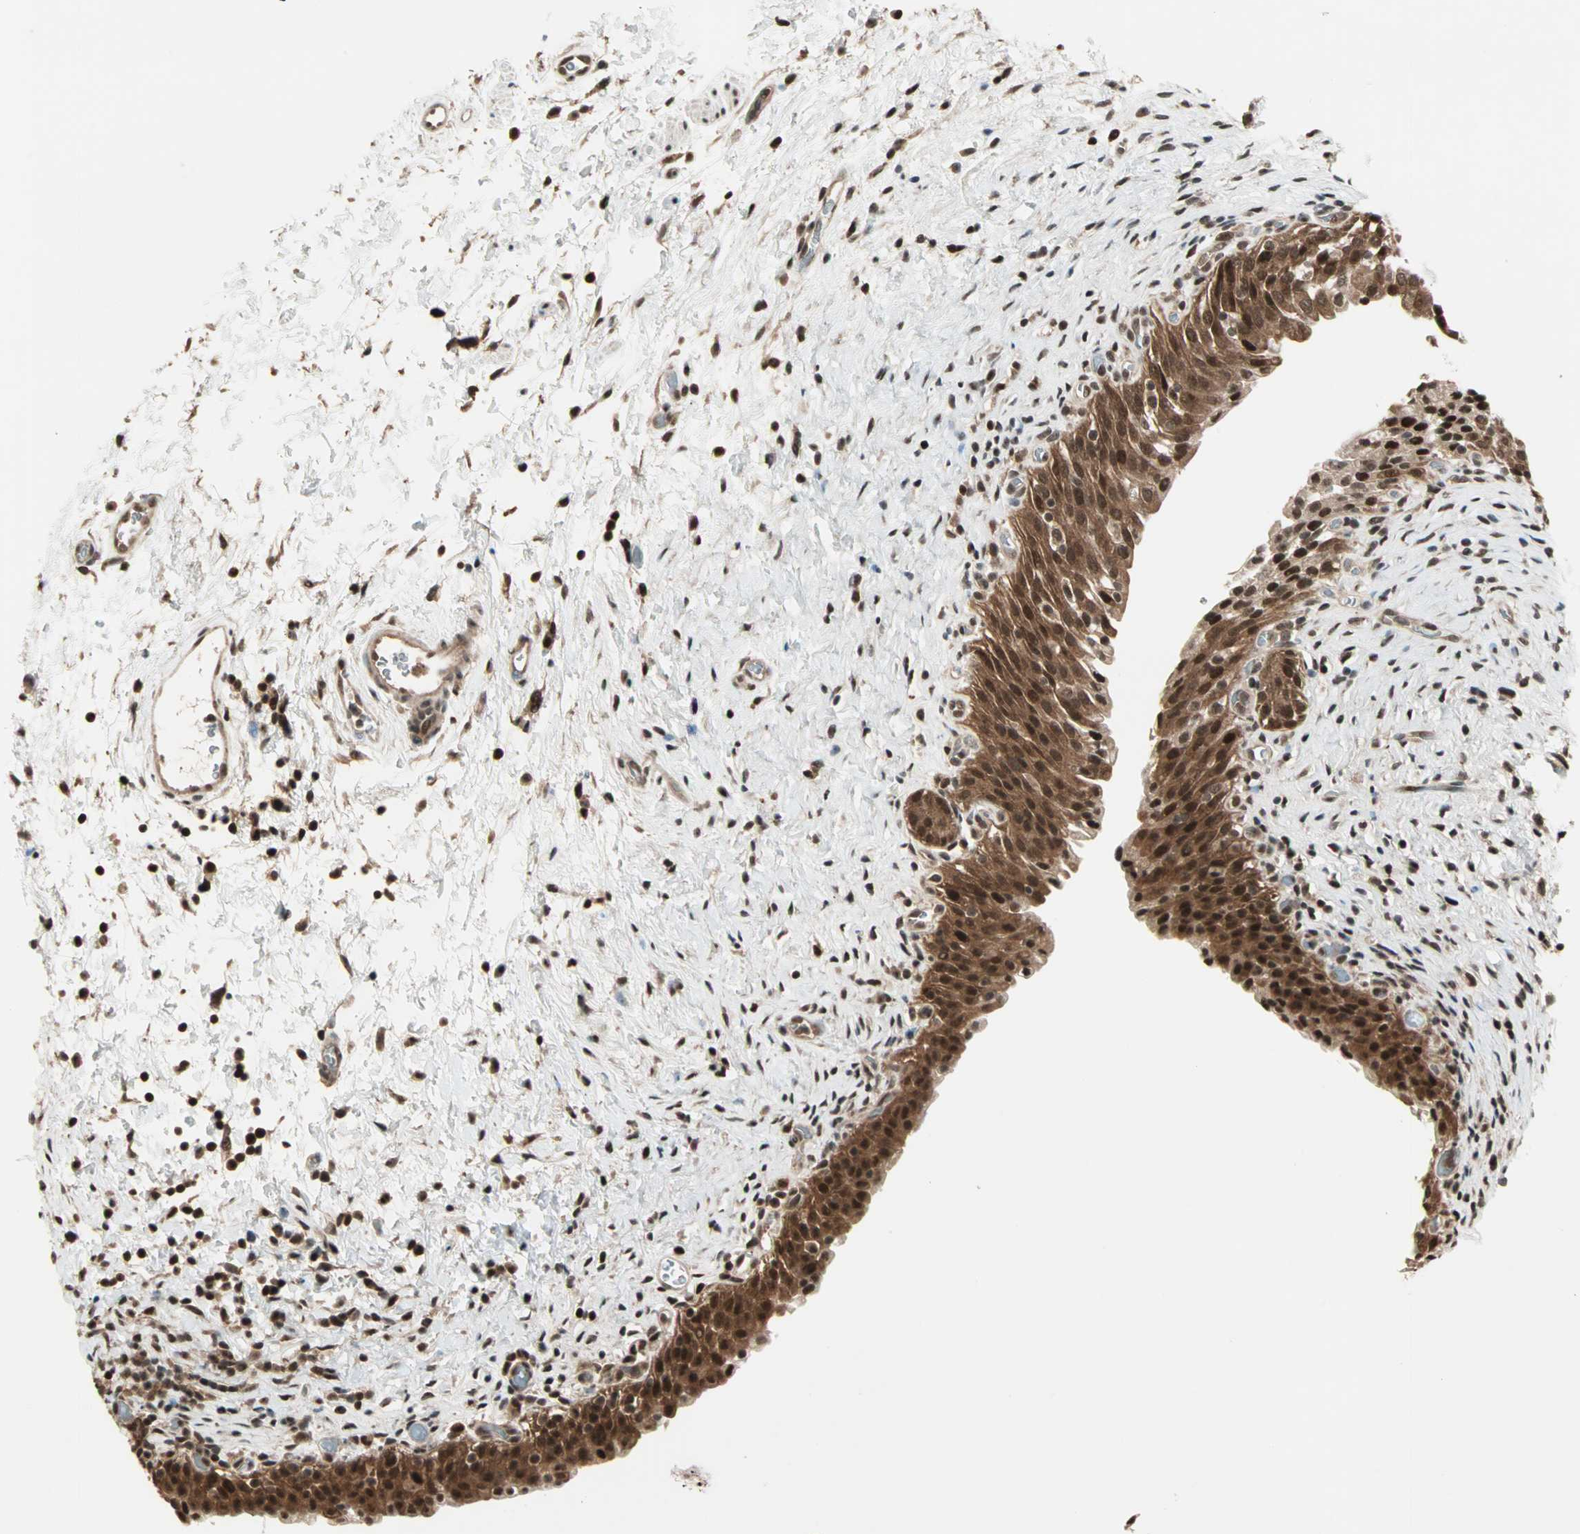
{"staining": {"intensity": "strong", "quantity": ">75%", "location": "cytoplasmic/membranous,nuclear"}, "tissue": "urinary bladder", "cell_type": "Urothelial cells", "image_type": "normal", "snomed": [{"axis": "morphology", "description": "Normal tissue, NOS"}, {"axis": "topography", "description": "Urinary bladder"}], "caption": "A photomicrograph of human urinary bladder stained for a protein reveals strong cytoplasmic/membranous,nuclear brown staining in urothelial cells. Using DAB (brown) and hematoxylin (blue) stains, captured at high magnification using brightfield microscopy.", "gene": "ZNF44", "patient": {"sex": "male", "age": 51}}